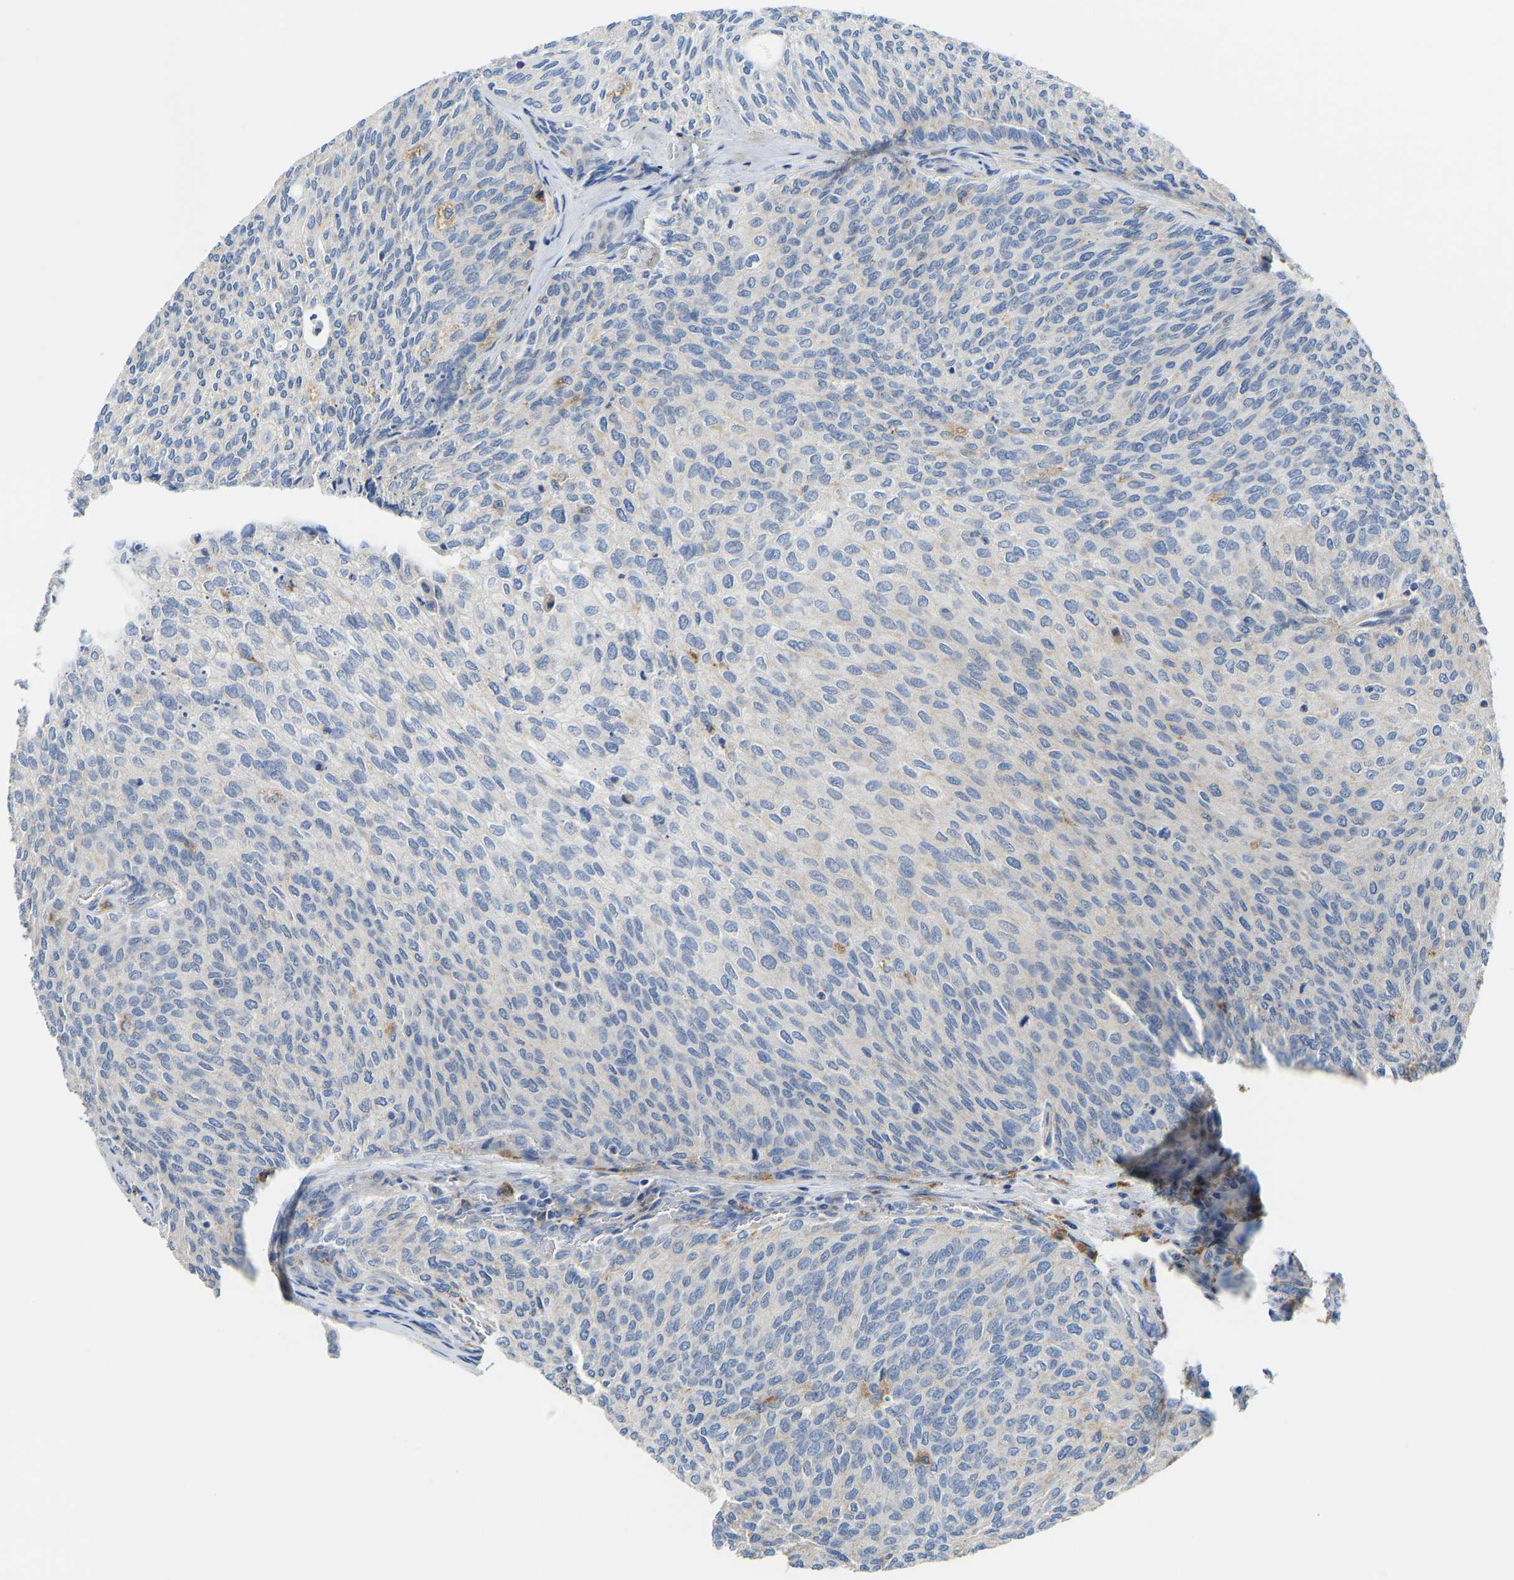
{"staining": {"intensity": "negative", "quantity": "none", "location": "none"}, "tissue": "urothelial cancer", "cell_type": "Tumor cells", "image_type": "cancer", "snomed": [{"axis": "morphology", "description": "Urothelial carcinoma, Low grade"}, {"axis": "topography", "description": "Urinary bladder"}], "caption": "Immunohistochemistry (IHC) histopathology image of human urothelial cancer stained for a protein (brown), which shows no staining in tumor cells. Brightfield microscopy of immunohistochemistry (IHC) stained with DAB (brown) and hematoxylin (blue), captured at high magnification.", "gene": "ATP6V1E1", "patient": {"sex": "female", "age": 79}}